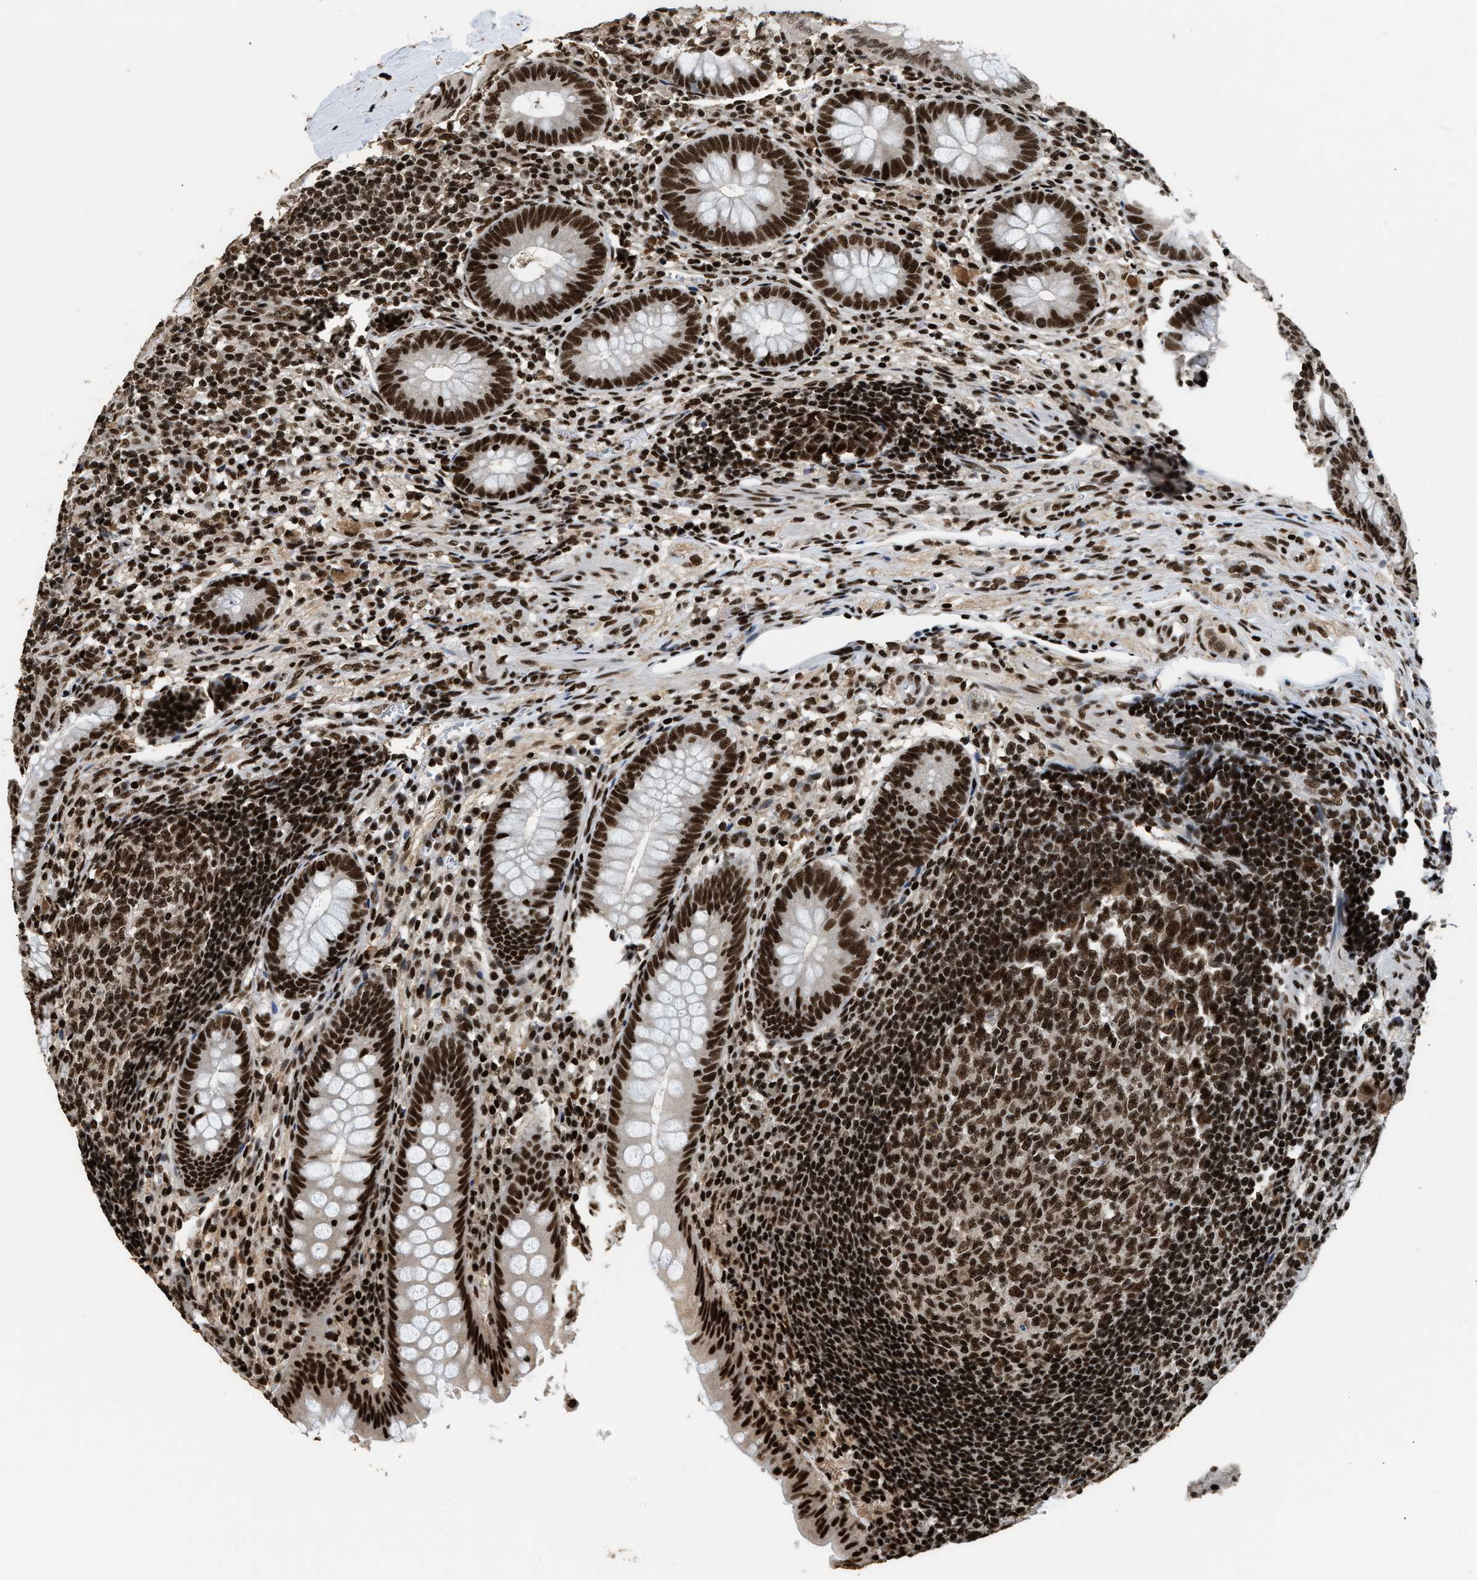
{"staining": {"intensity": "strong", "quantity": ">75%", "location": "nuclear"}, "tissue": "appendix", "cell_type": "Glandular cells", "image_type": "normal", "snomed": [{"axis": "morphology", "description": "Normal tissue, NOS"}, {"axis": "topography", "description": "Appendix"}], "caption": "Immunohistochemical staining of unremarkable human appendix shows strong nuclear protein expression in about >75% of glandular cells. The protein is stained brown, and the nuclei are stained in blue (DAB IHC with brightfield microscopy, high magnification).", "gene": "RAD21", "patient": {"sex": "male", "age": 56}}